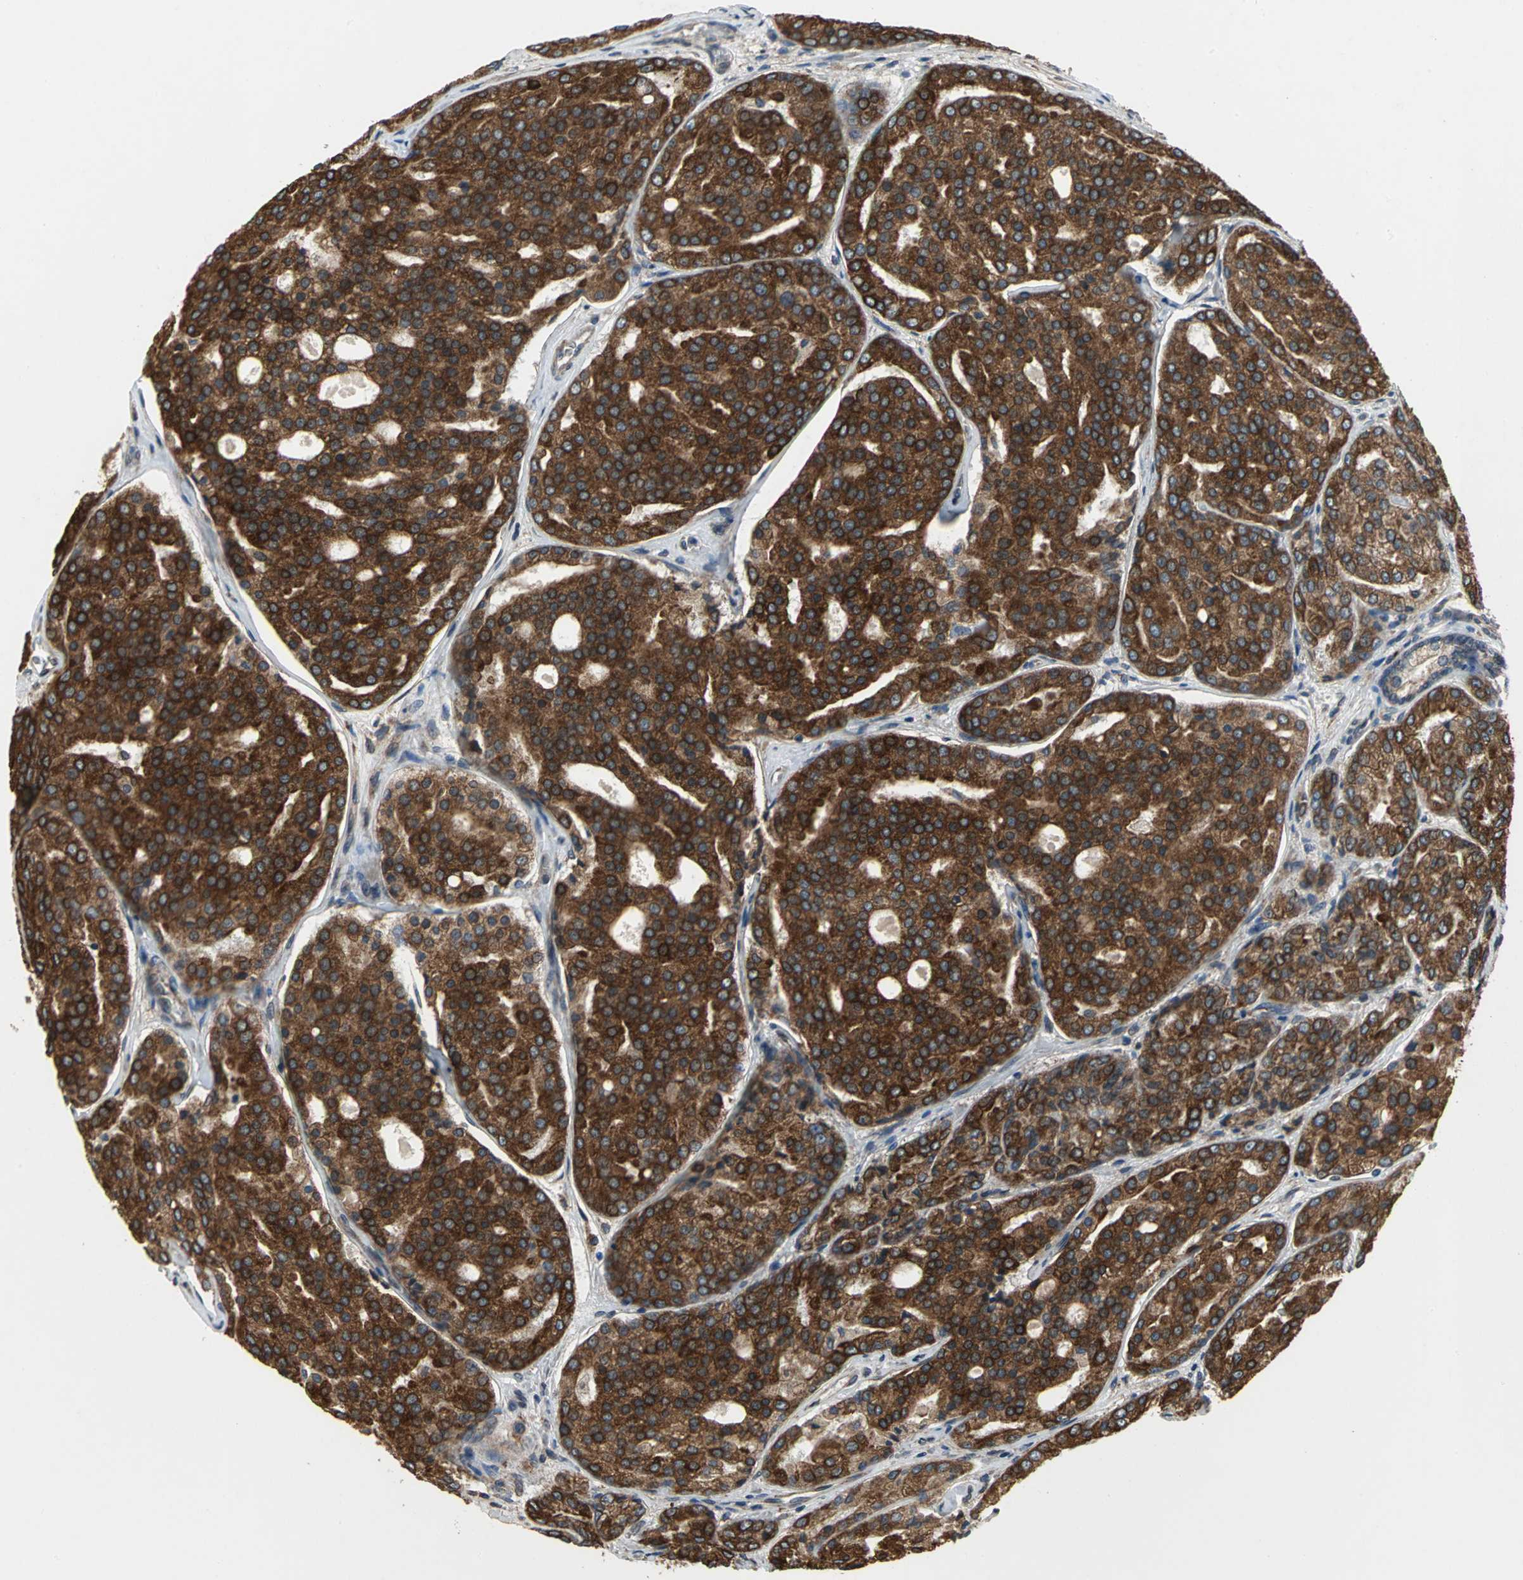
{"staining": {"intensity": "strong", "quantity": "25%-75%", "location": "cytoplasmic/membranous"}, "tissue": "prostate cancer", "cell_type": "Tumor cells", "image_type": "cancer", "snomed": [{"axis": "morphology", "description": "Adenocarcinoma, High grade"}, {"axis": "topography", "description": "Prostate"}], "caption": "Tumor cells display high levels of strong cytoplasmic/membranous positivity in about 25%-75% of cells in human adenocarcinoma (high-grade) (prostate).", "gene": "SYVN1", "patient": {"sex": "male", "age": 64}}